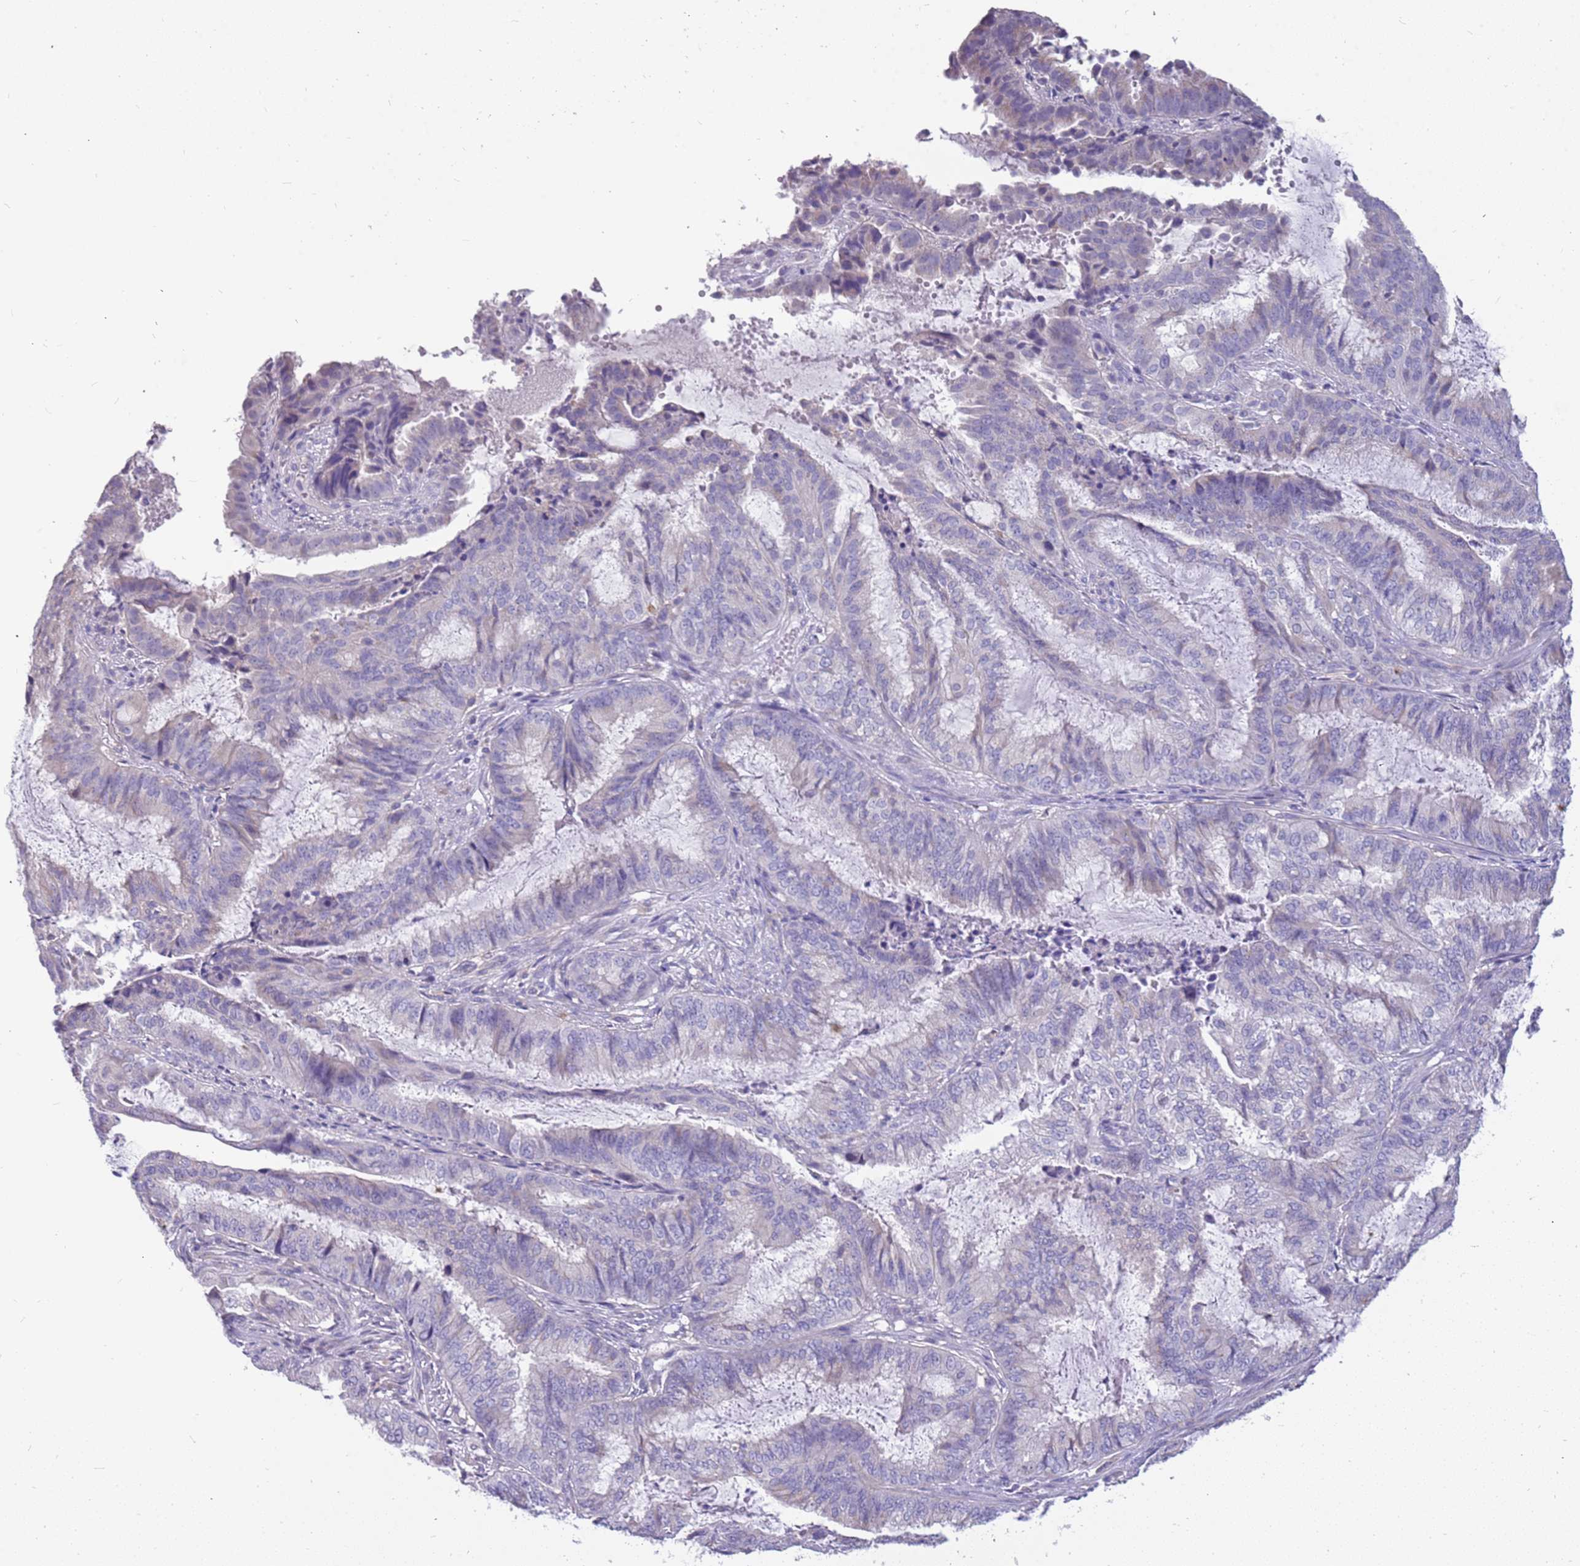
{"staining": {"intensity": "negative", "quantity": "none", "location": "none"}, "tissue": "endometrial cancer", "cell_type": "Tumor cells", "image_type": "cancer", "snomed": [{"axis": "morphology", "description": "Adenocarcinoma, NOS"}, {"axis": "topography", "description": "Endometrium"}], "caption": "Tumor cells are negative for brown protein staining in adenocarcinoma (endometrial).", "gene": "RHCG", "patient": {"sex": "female", "age": 51}}